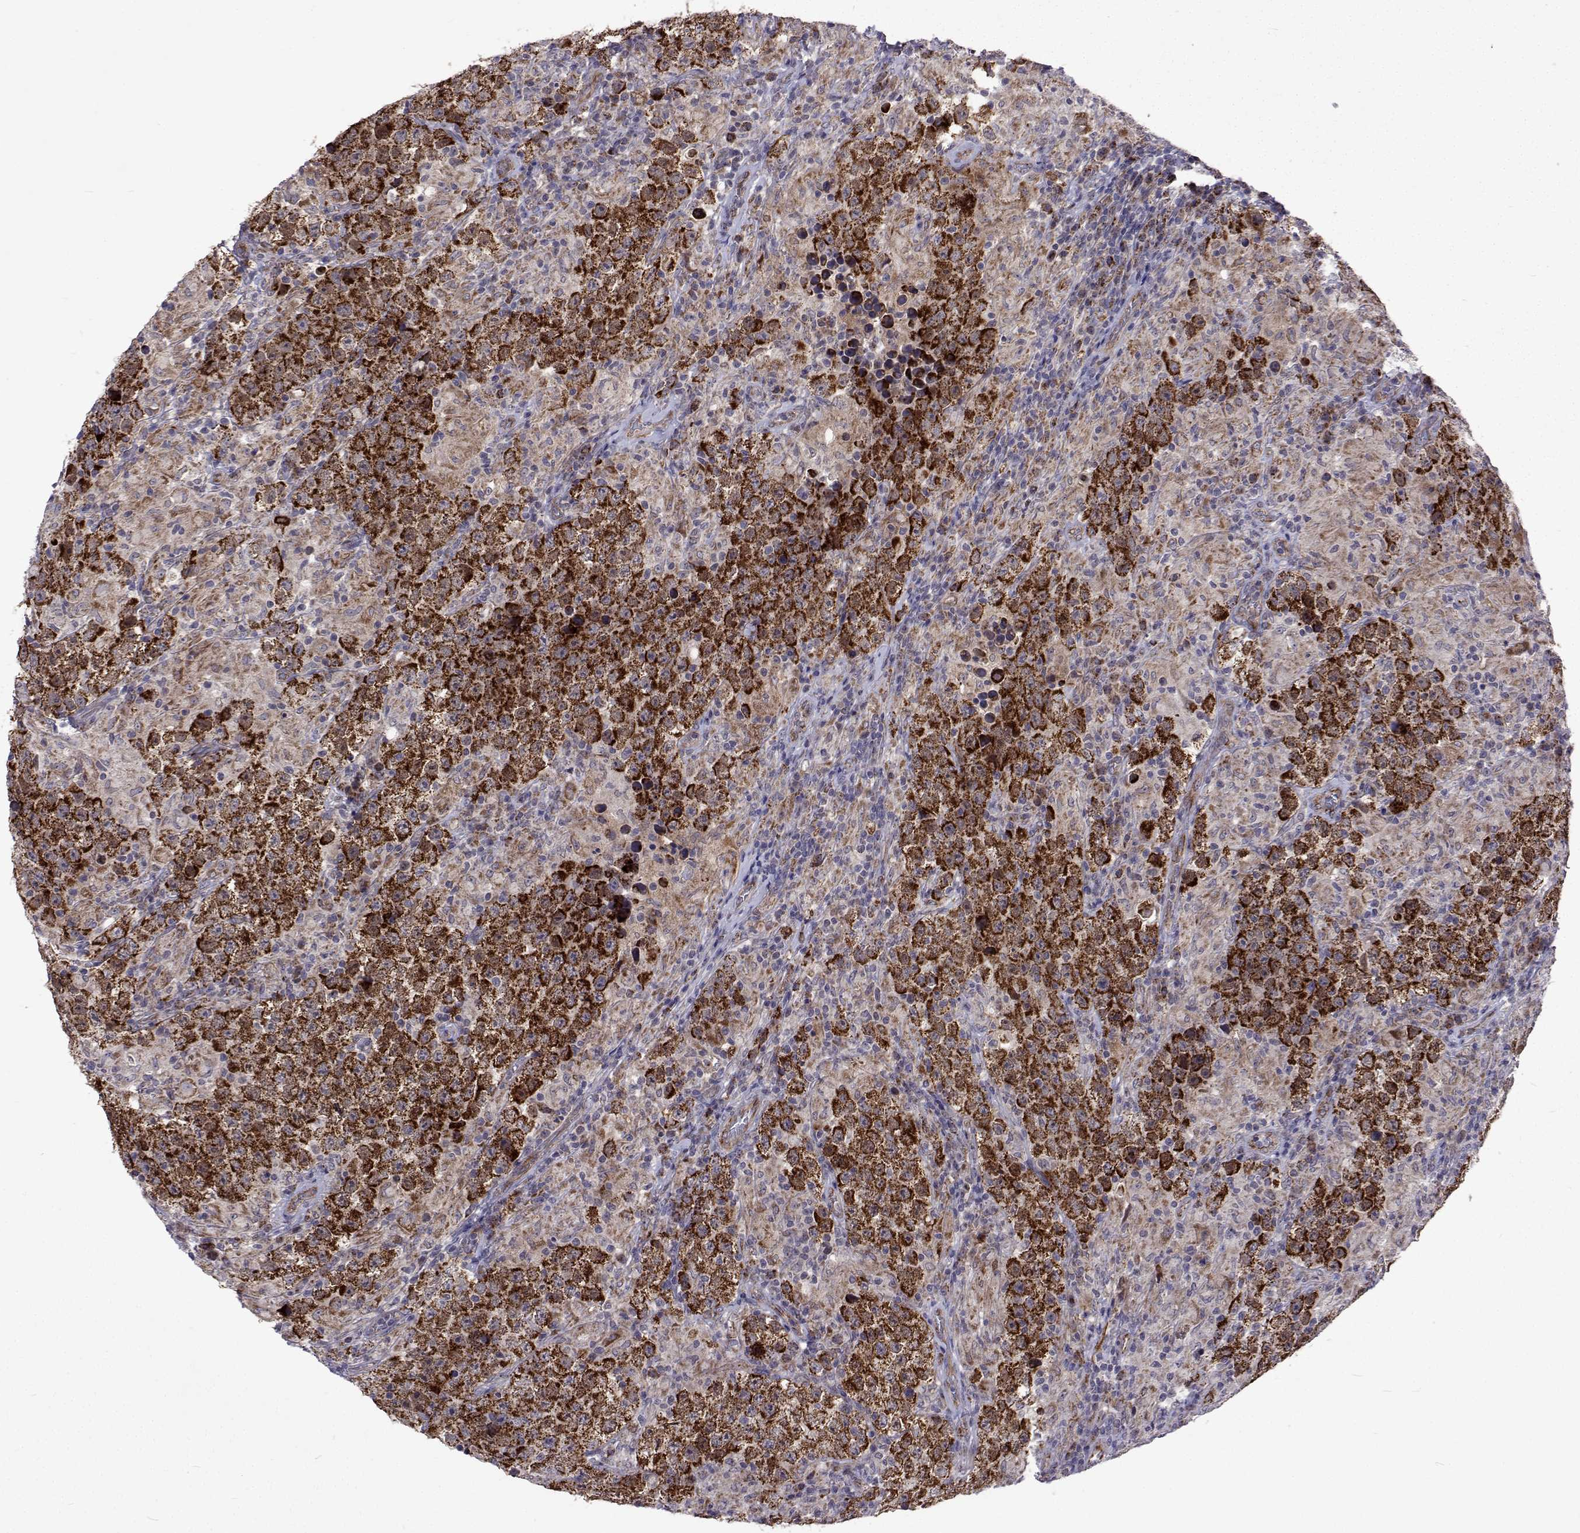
{"staining": {"intensity": "strong", "quantity": ">75%", "location": "cytoplasmic/membranous"}, "tissue": "testis cancer", "cell_type": "Tumor cells", "image_type": "cancer", "snomed": [{"axis": "morphology", "description": "Seminoma, NOS"}, {"axis": "morphology", "description": "Carcinoma, Embryonal, NOS"}, {"axis": "topography", "description": "Testis"}], "caption": "Immunohistochemistry of human testis seminoma demonstrates high levels of strong cytoplasmic/membranous positivity in approximately >75% of tumor cells.", "gene": "DHTKD1", "patient": {"sex": "male", "age": 41}}